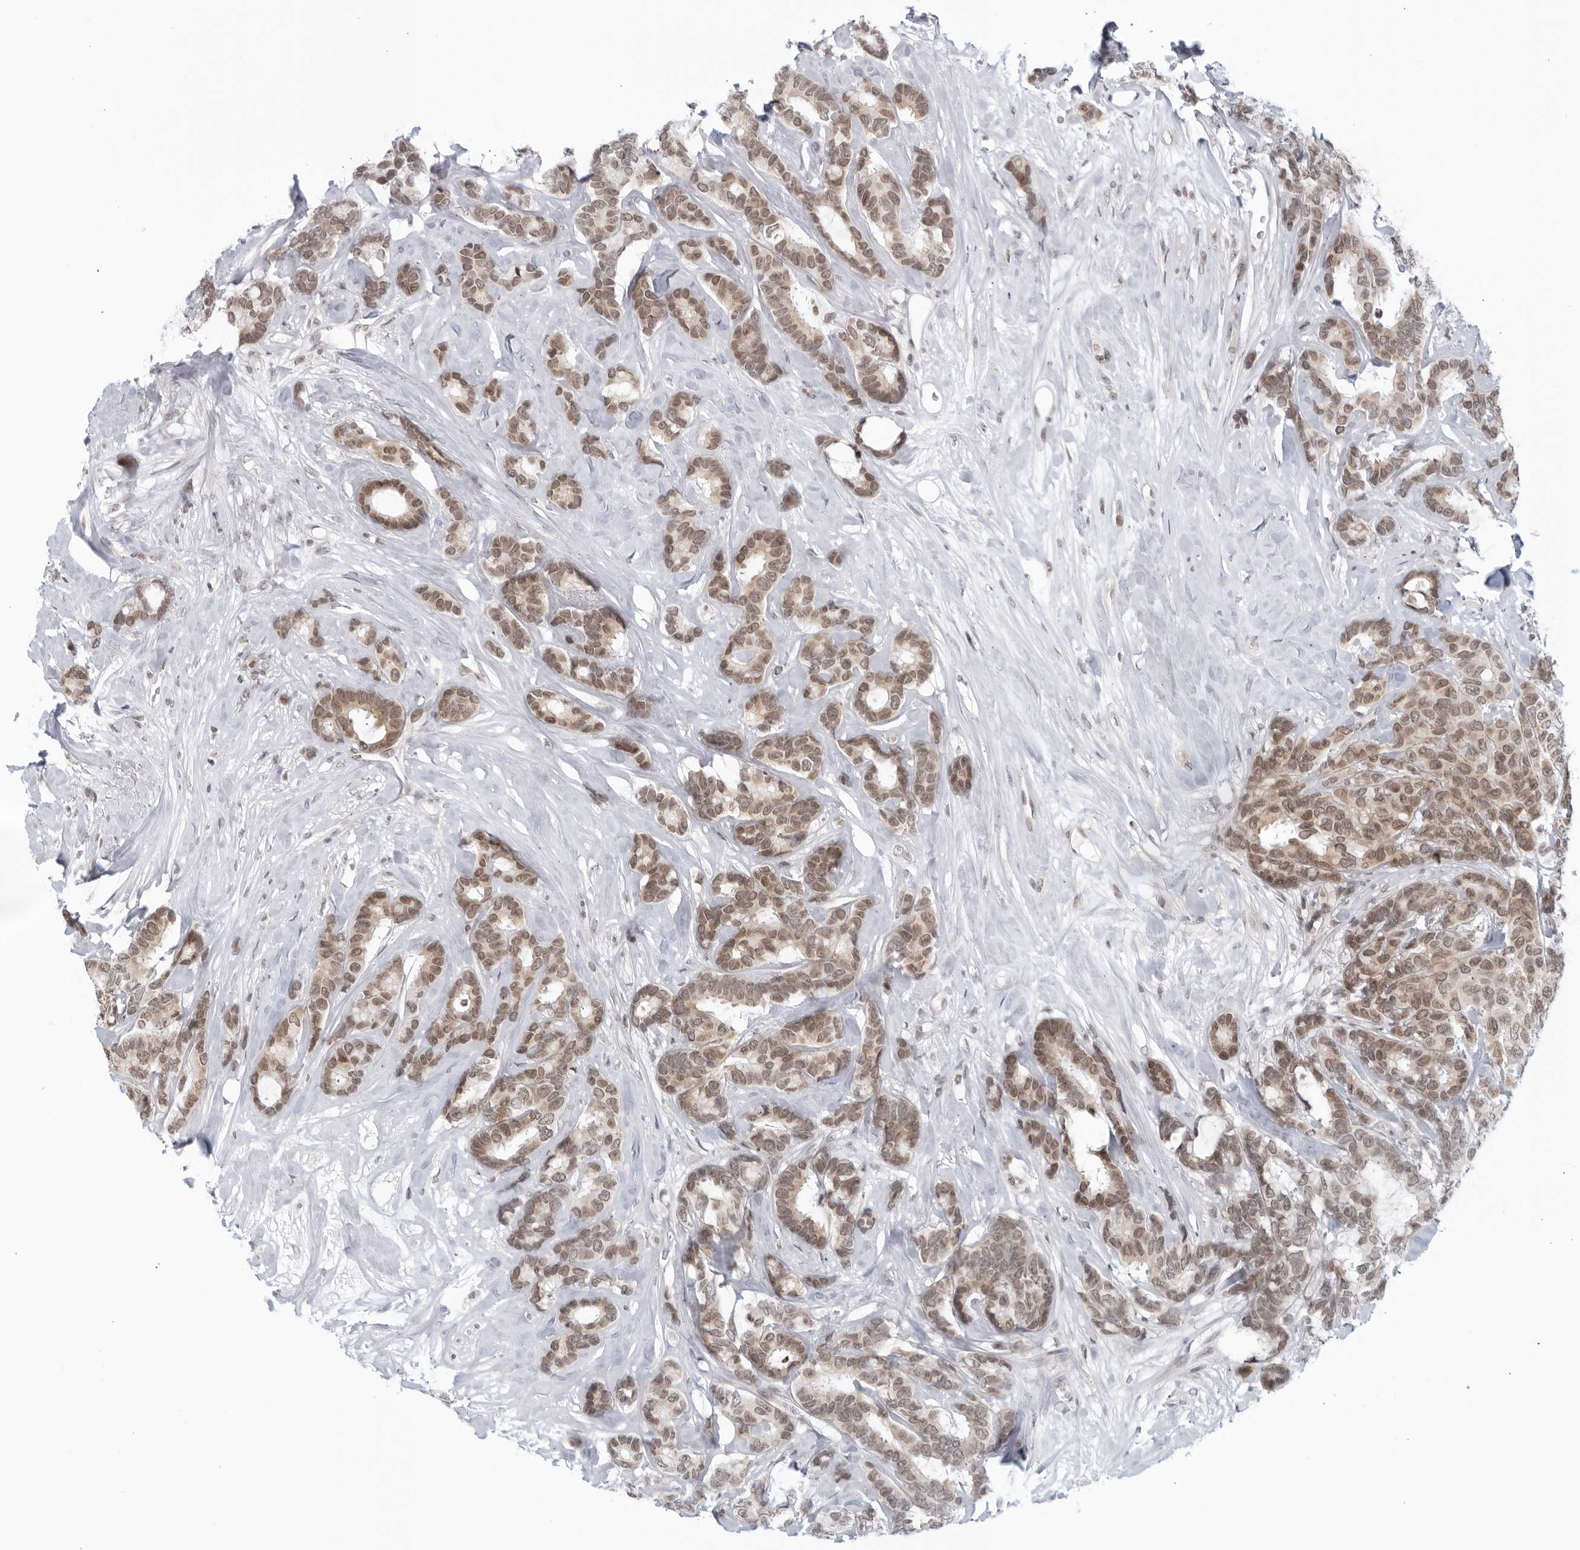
{"staining": {"intensity": "weak", "quantity": ">75%", "location": "cytoplasmic/membranous"}, "tissue": "breast cancer", "cell_type": "Tumor cells", "image_type": "cancer", "snomed": [{"axis": "morphology", "description": "Duct carcinoma"}, {"axis": "topography", "description": "Breast"}], "caption": "Immunohistochemical staining of human breast cancer reveals weak cytoplasmic/membranous protein expression in about >75% of tumor cells.", "gene": "RAB11FIP3", "patient": {"sex": "female", "age": 87}}